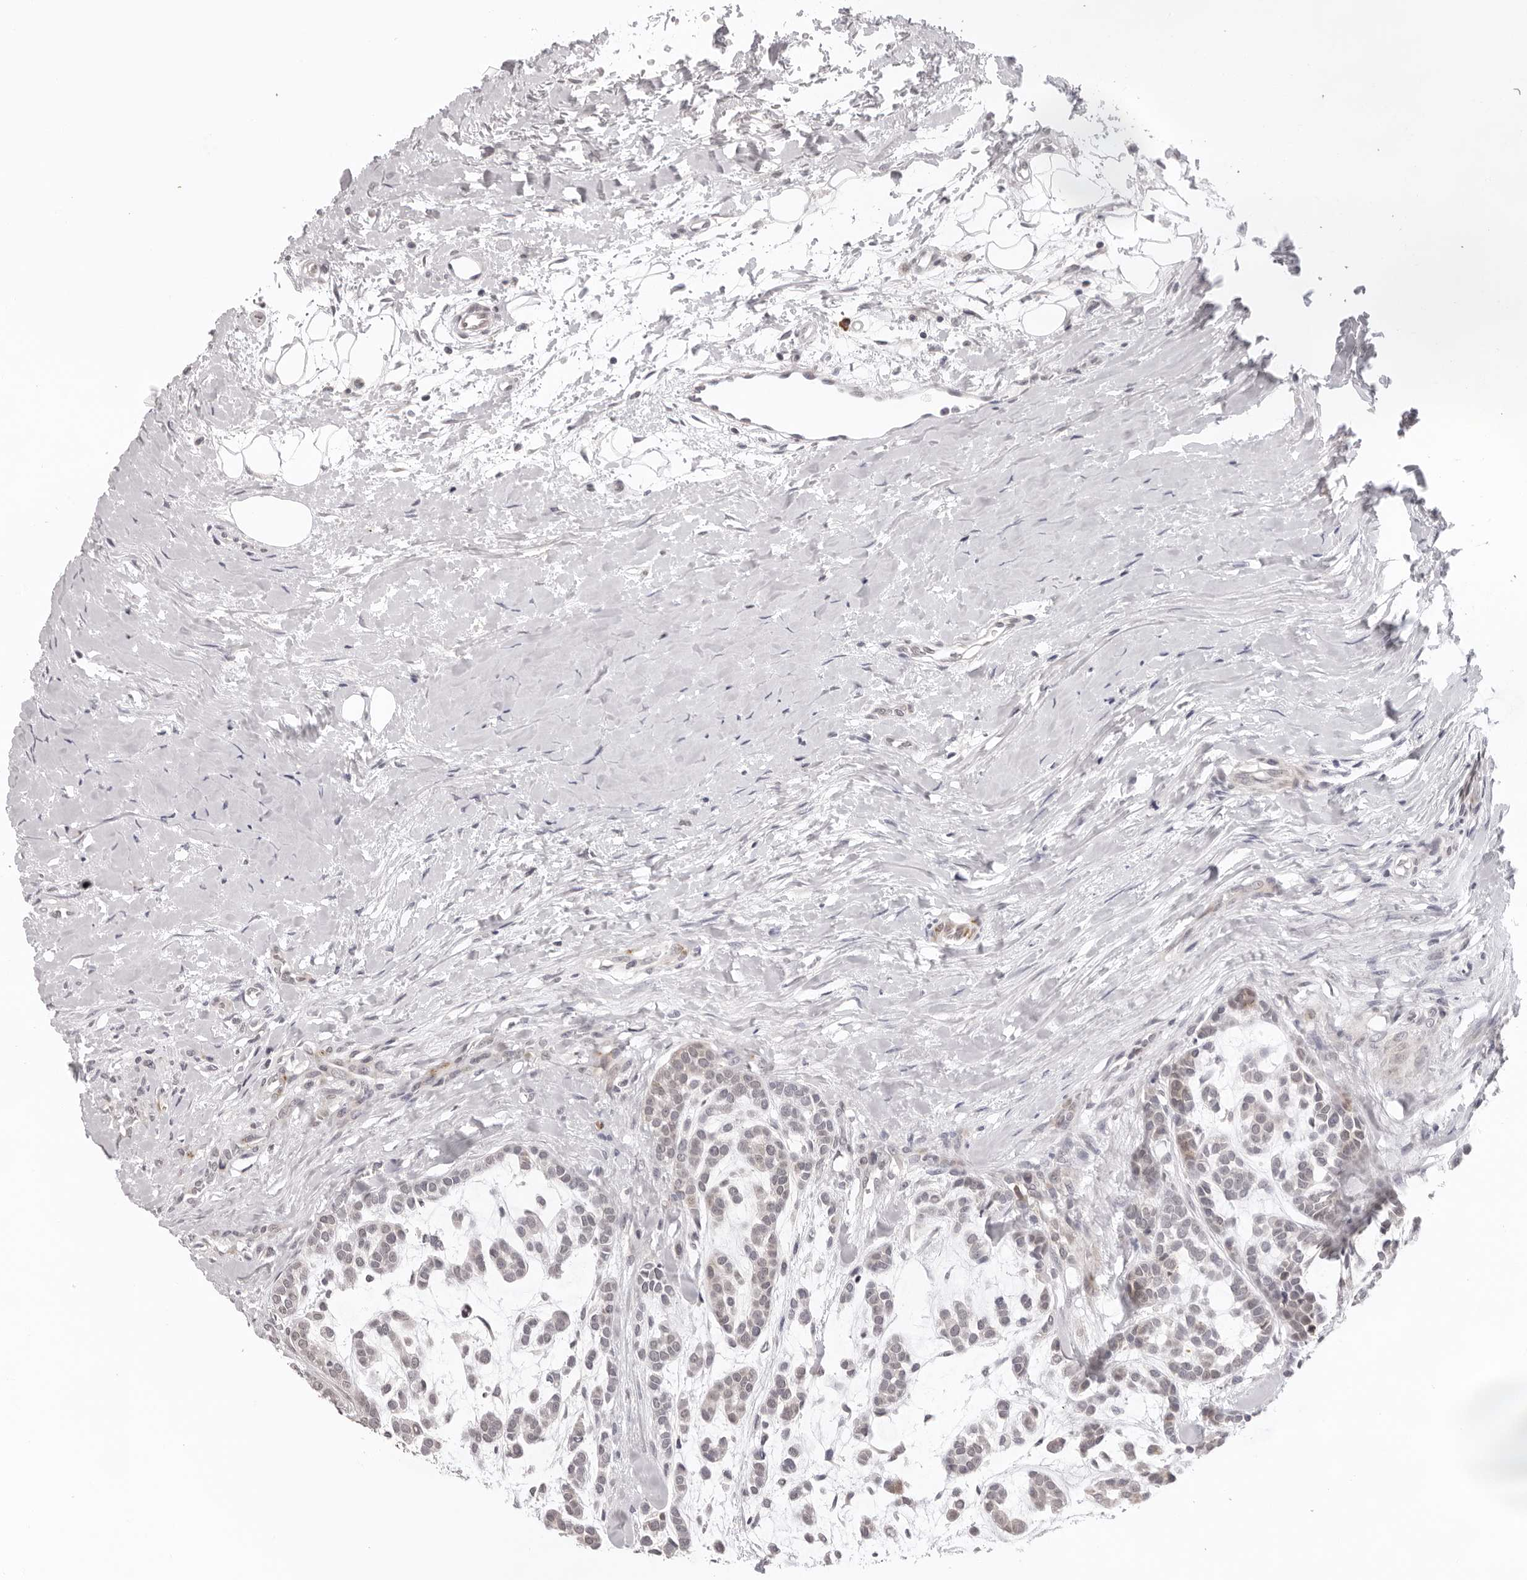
{"staining": {"intensity": "weak", "quantity": "<25%", "location": "cytoplasmic/membranous"}, "tissue": "head and neck cancer", "cell_type": "Tumor cells", "image_type": "cancer", "snomed": [{"axis": "morphology", "description": "Adenocarcinoma, NOS"}, {"axis": "morphology", "description": "Adenoma, NOS"}, {"axis": "topography", "description": "Head-Neck"}], "caption": "Immunohistochemistry (IHC) image of head and neck adenocarcinoma stained for a protein (brown), which exhibits no expression in tumor cells.", "gene": "IL17RA", "patient": {"sex": "female", "age": 55}}